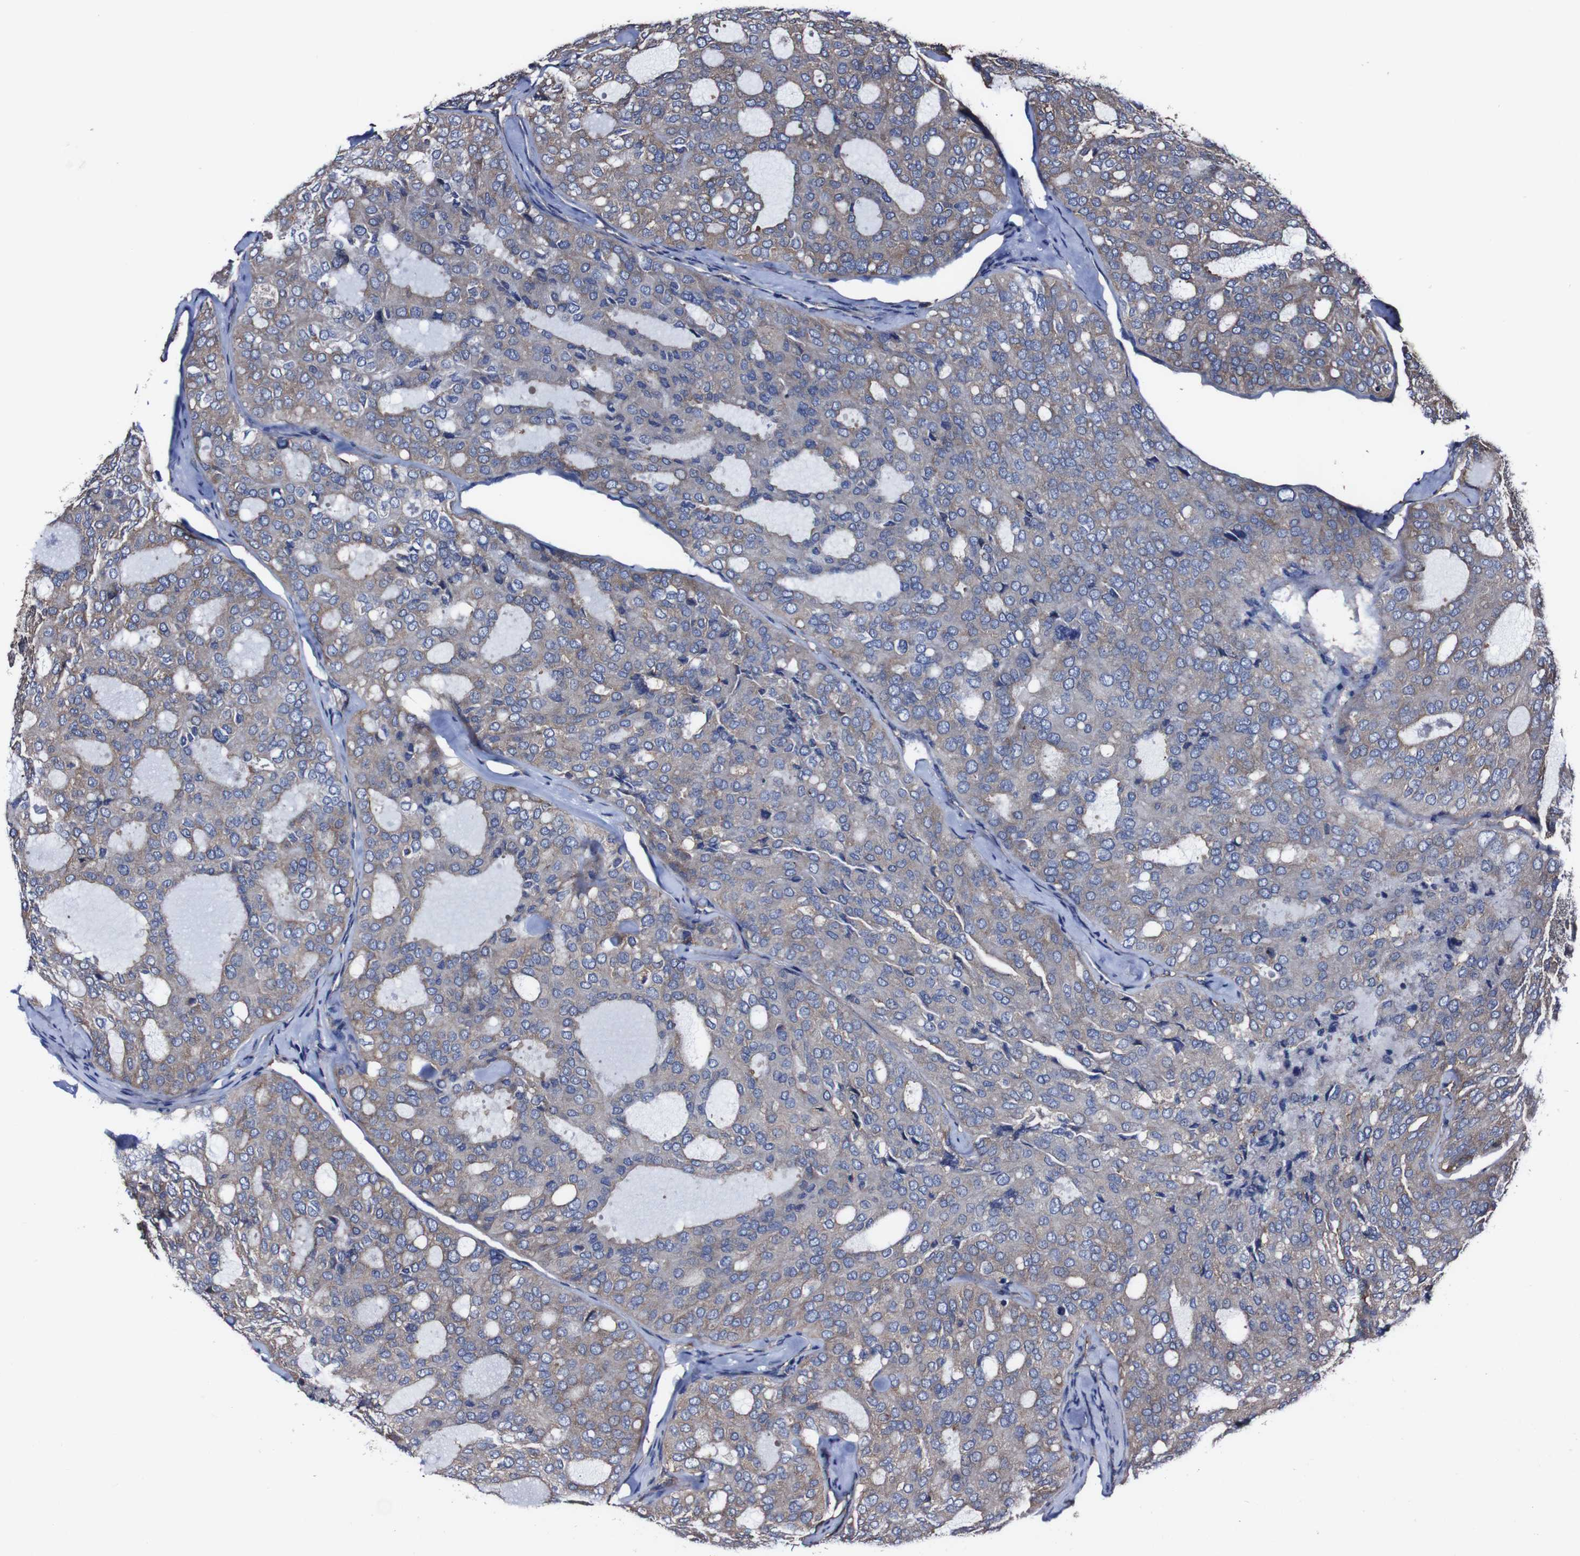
{"staining": {"intensity": "moderate", "quantity": "25%-75%", "location": "cytoplasmic/membranous"}, "tissue": "thyroid cancer", "cell_type": "Tumor cells", "image_type": "cancer", "snomed": [{"axis": "morphology", "description": "Follicular adenoma carcinoma, NOS"}, {"axis": "topography", "description": "Thyroid gland"}], "caption": "A high-resolution image shows immunohistochemistry (IHC) staining of thyroid cancer (follicular adenoma carcinoma), which demonstrates moderate cytoplasmic/membranous expression in about 25%-75% of tumor cells.", "gene": "CSF1R", "patient": {"sex": "male", "age": 75}}